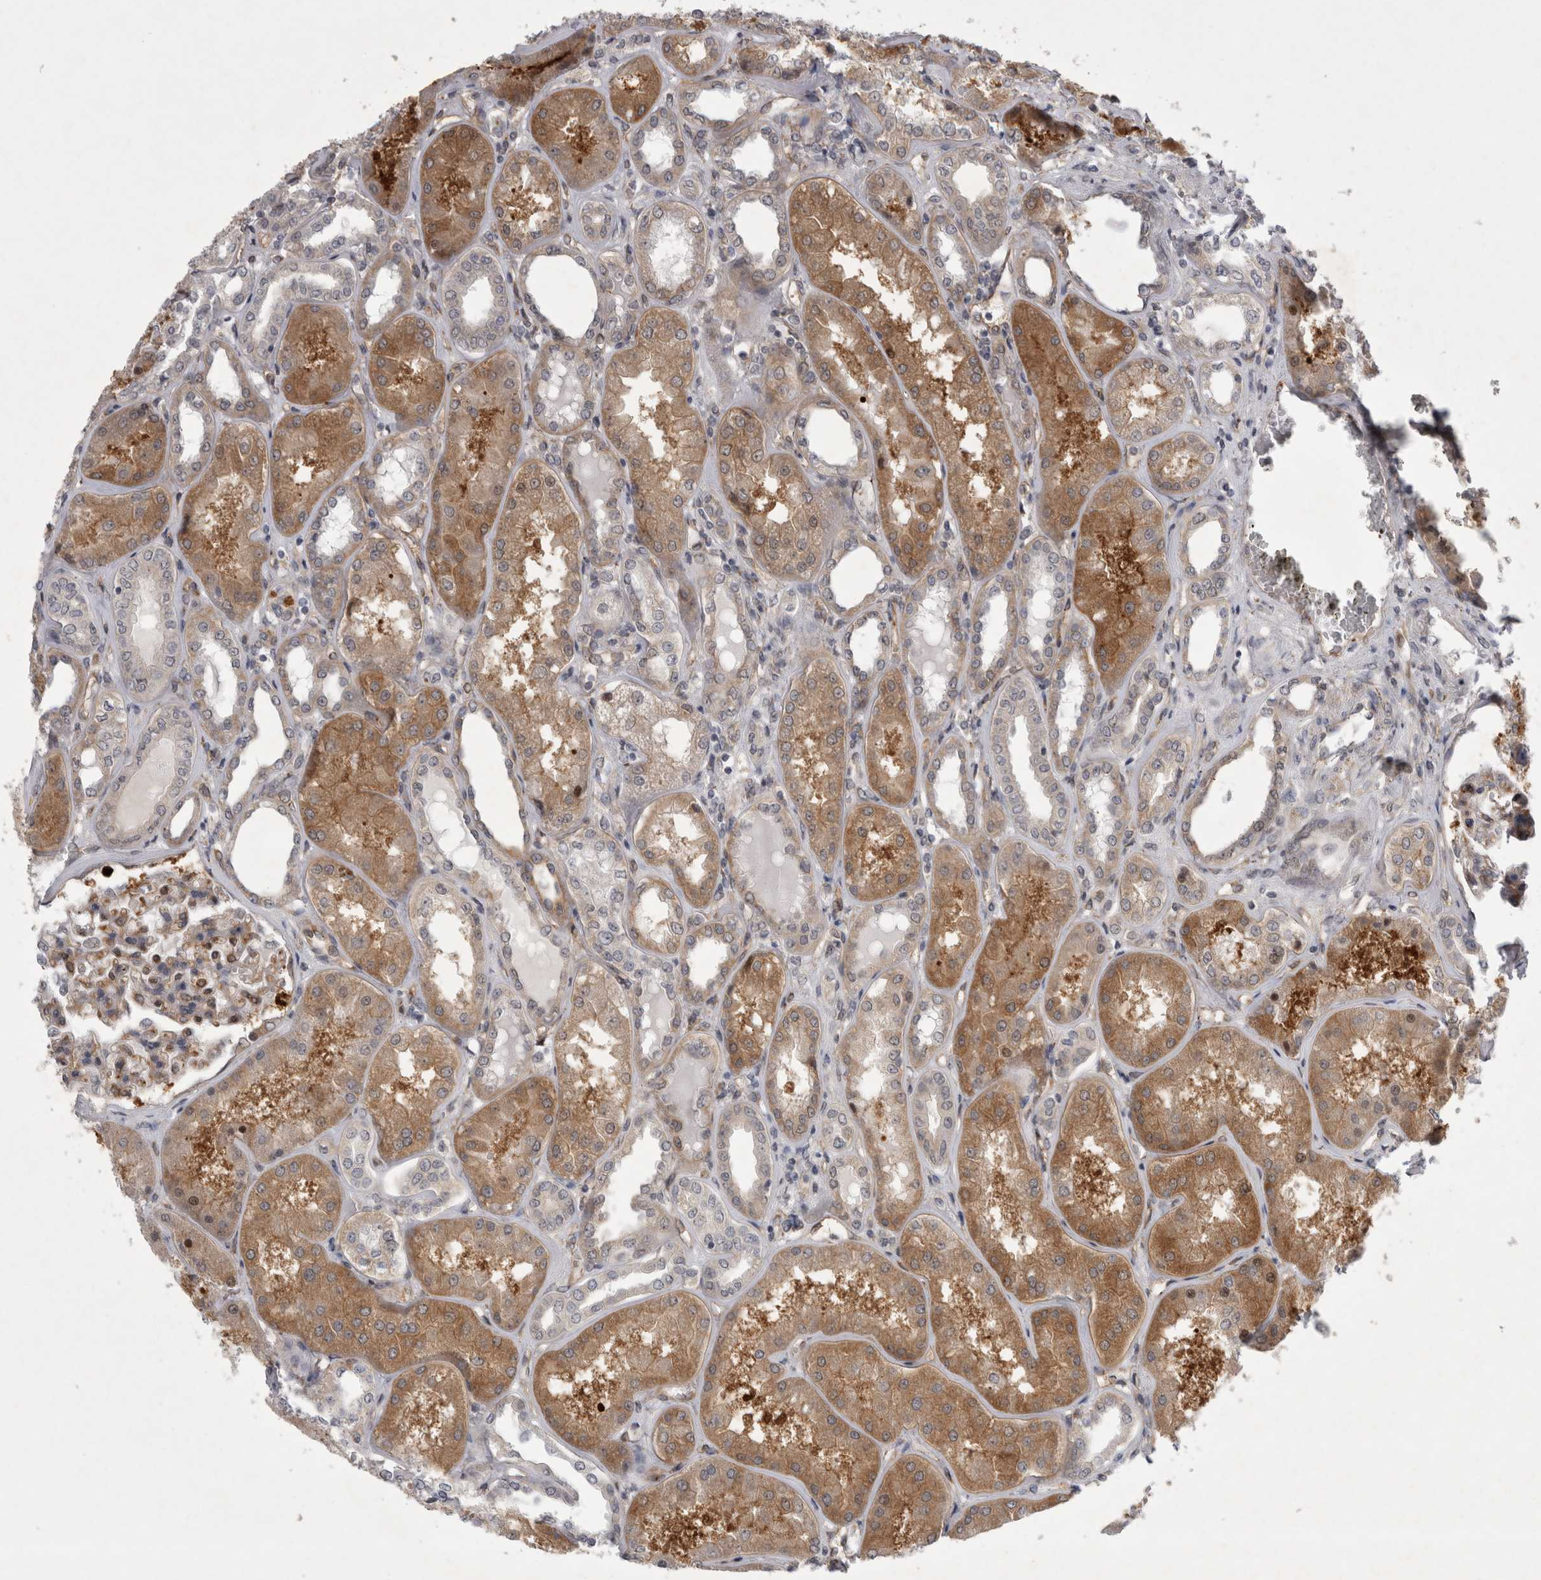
{"staining": {"intensity": "moderate", "quantity": ">75%", "location": "cytoplasmic/membranous,nuclear"}, "tissue": "kidney", "cell_type": "Cells in glomeruli", "image_type": "normal", "snomed": [{"axis": "morphology", "description": "Normal tissue, NOS"}, {"axis": "topography", "description": "Kidney"}], "caption": "IHC photomicrograph of unremarkable kidney stained for a protein (brown), which demonstrates medium levels of moderate cytoplasmic/membranous,nuclear staining in about >75% of cells in glomeruli.", "gene": "PARP11", "patient": {"sex": "female", "age": 56}}